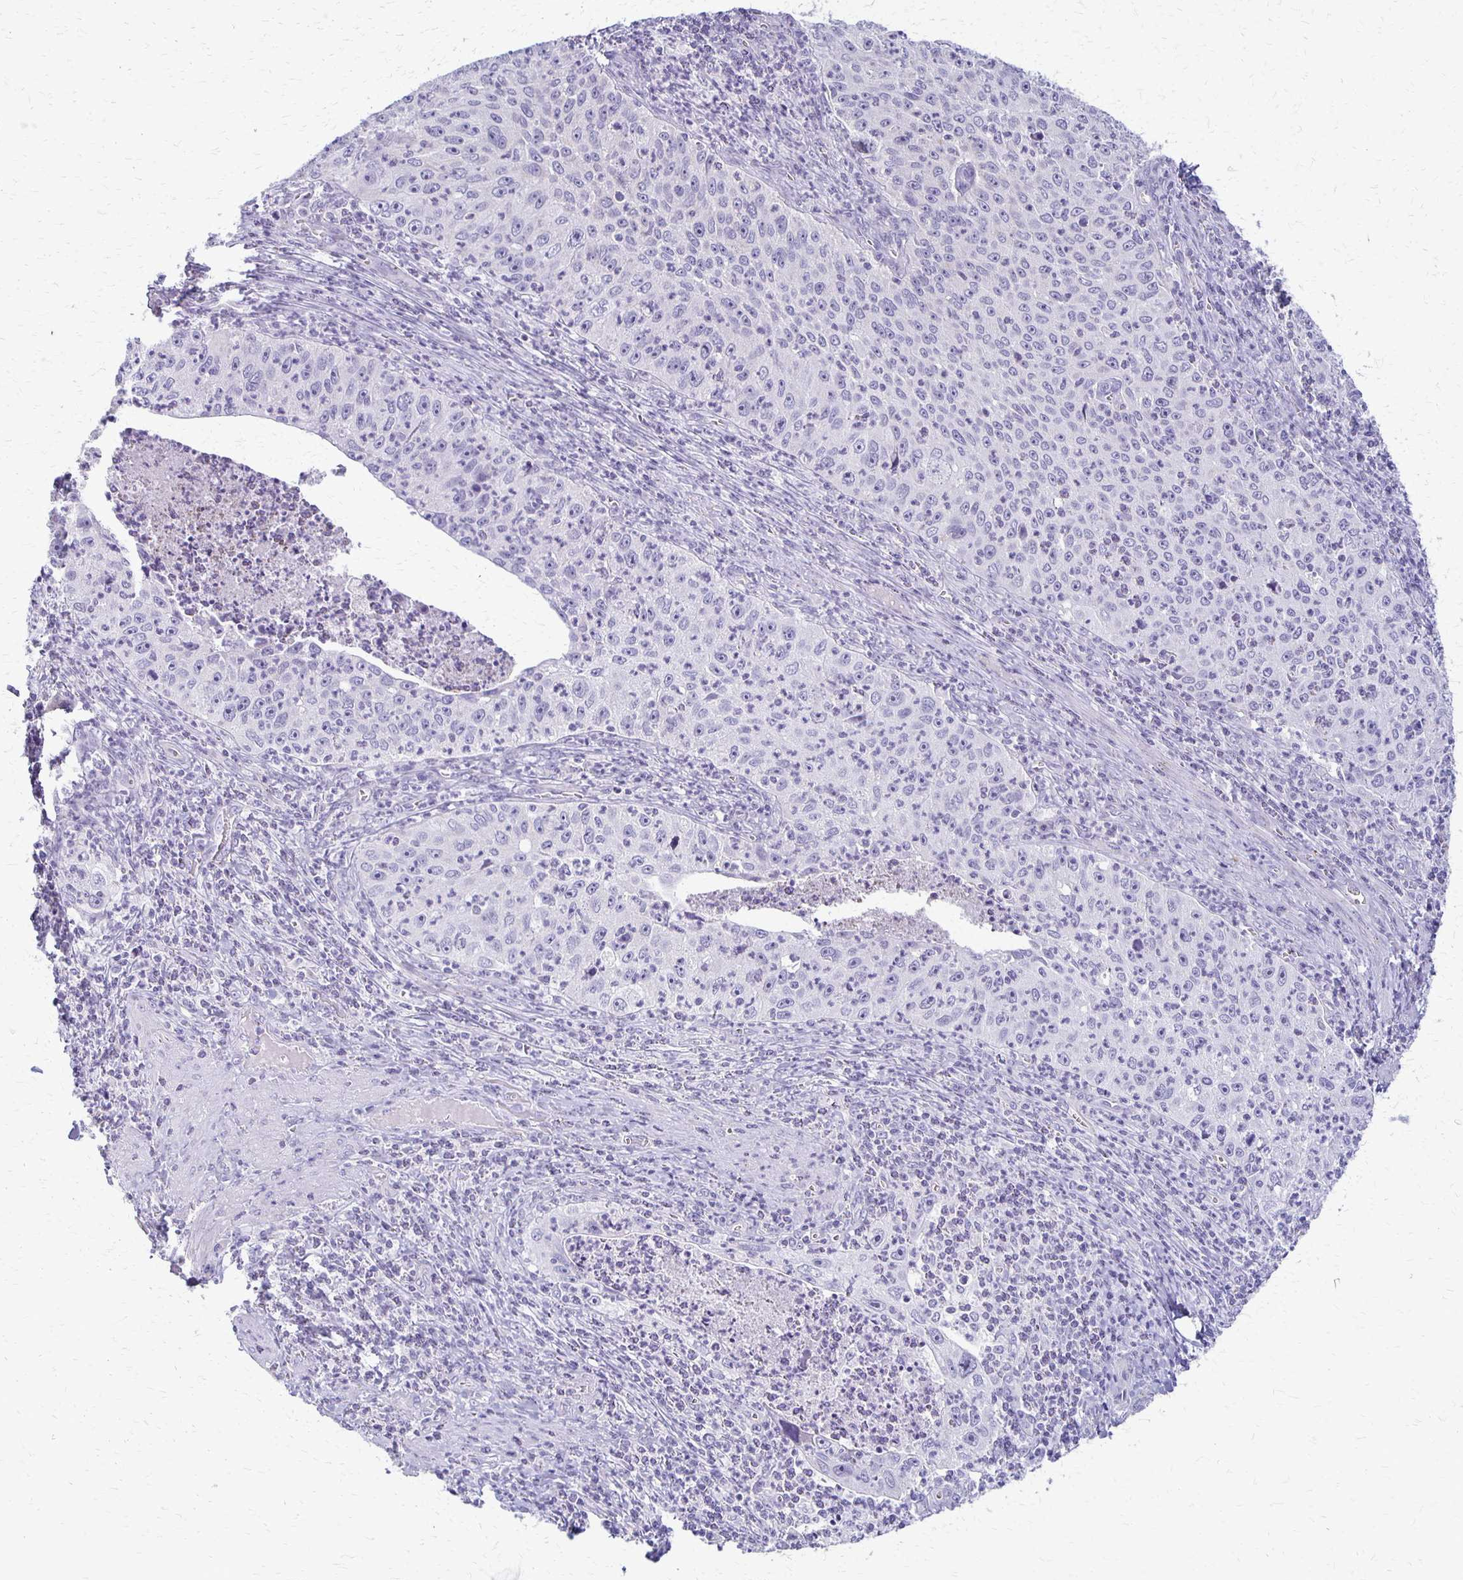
{"staining": {"intensity": "negative", "quantity": "none", "location": "none"}, "tissue": "cervical cancer", "cell_type": "Tumor cells", "image_type": "cancer", "snomed": [{"axis": "morphology", "description": "Squamous cell carcinoma, NOS"}, {"axis": "topography", "description": "Cervix"}], "caption": "Tumor cells are negative for protein expression in human cervical cancer.", "gene": "RHOC", "patient": {"sex": "female", "age": 30}}